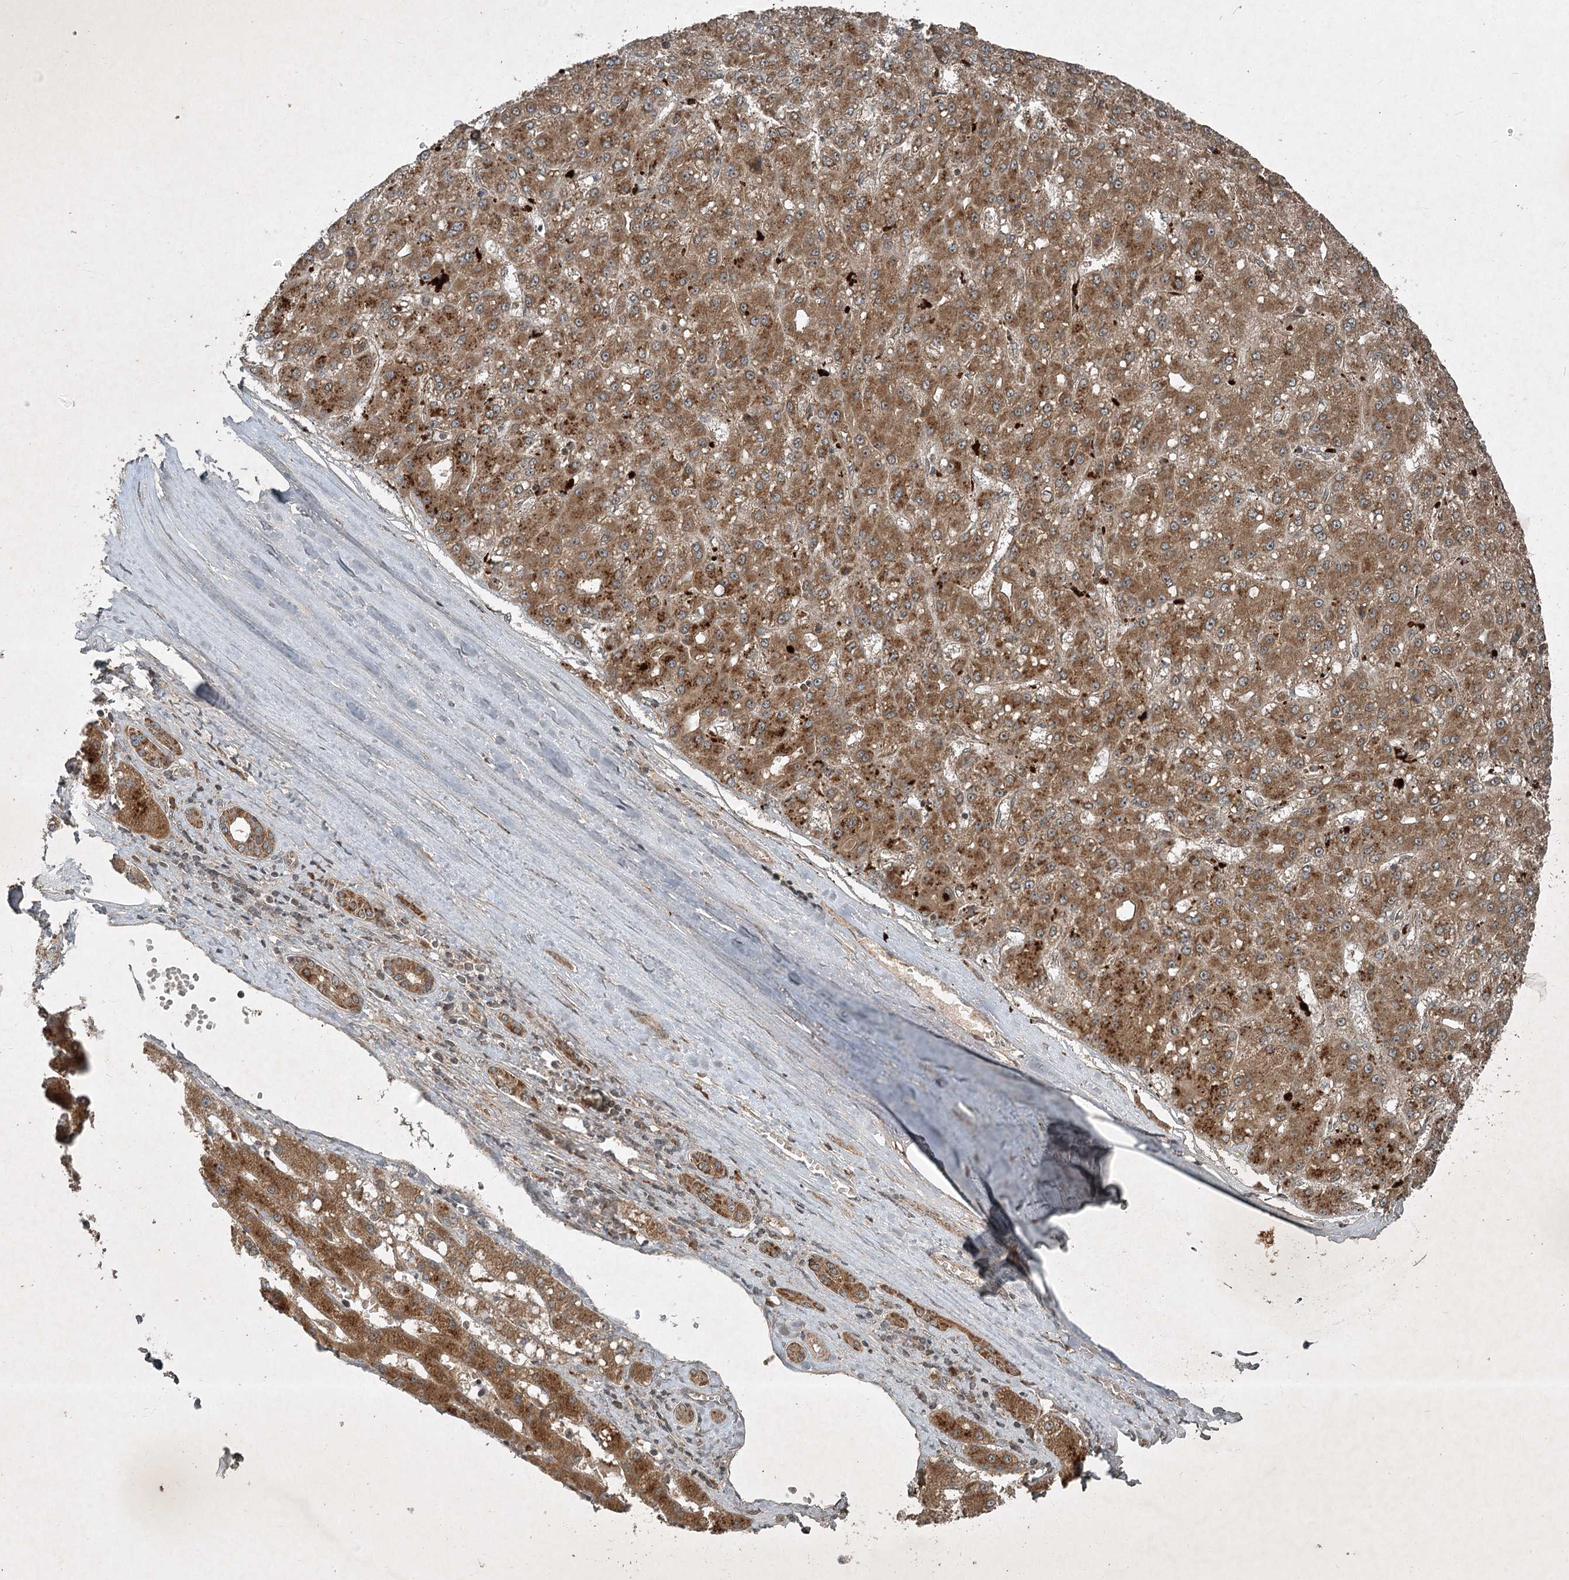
{"staining": {"intensity": "moderate", "quantity": ">75%", "location": "cytoplasmic/membranous"}, "tissue": "liver cancer", "cell_type": "Tumor cells", "image_type": "cancer", "snomed": [{"axis": "morphology", "description": "Carcinoma, Hepatocellular, NOS"}, {"axis": "topography", "description": "Liver"}], "caption": "The photomicrograph reveals immunohistochemical staining of liver hepatocellular carcinoma. There is moderate cytoplasmic/membranous positivity is appreciated in approximately >75% of tumor cells.", "gene": "UNC93A", "patient": {"sex": "male", "age": 67}}